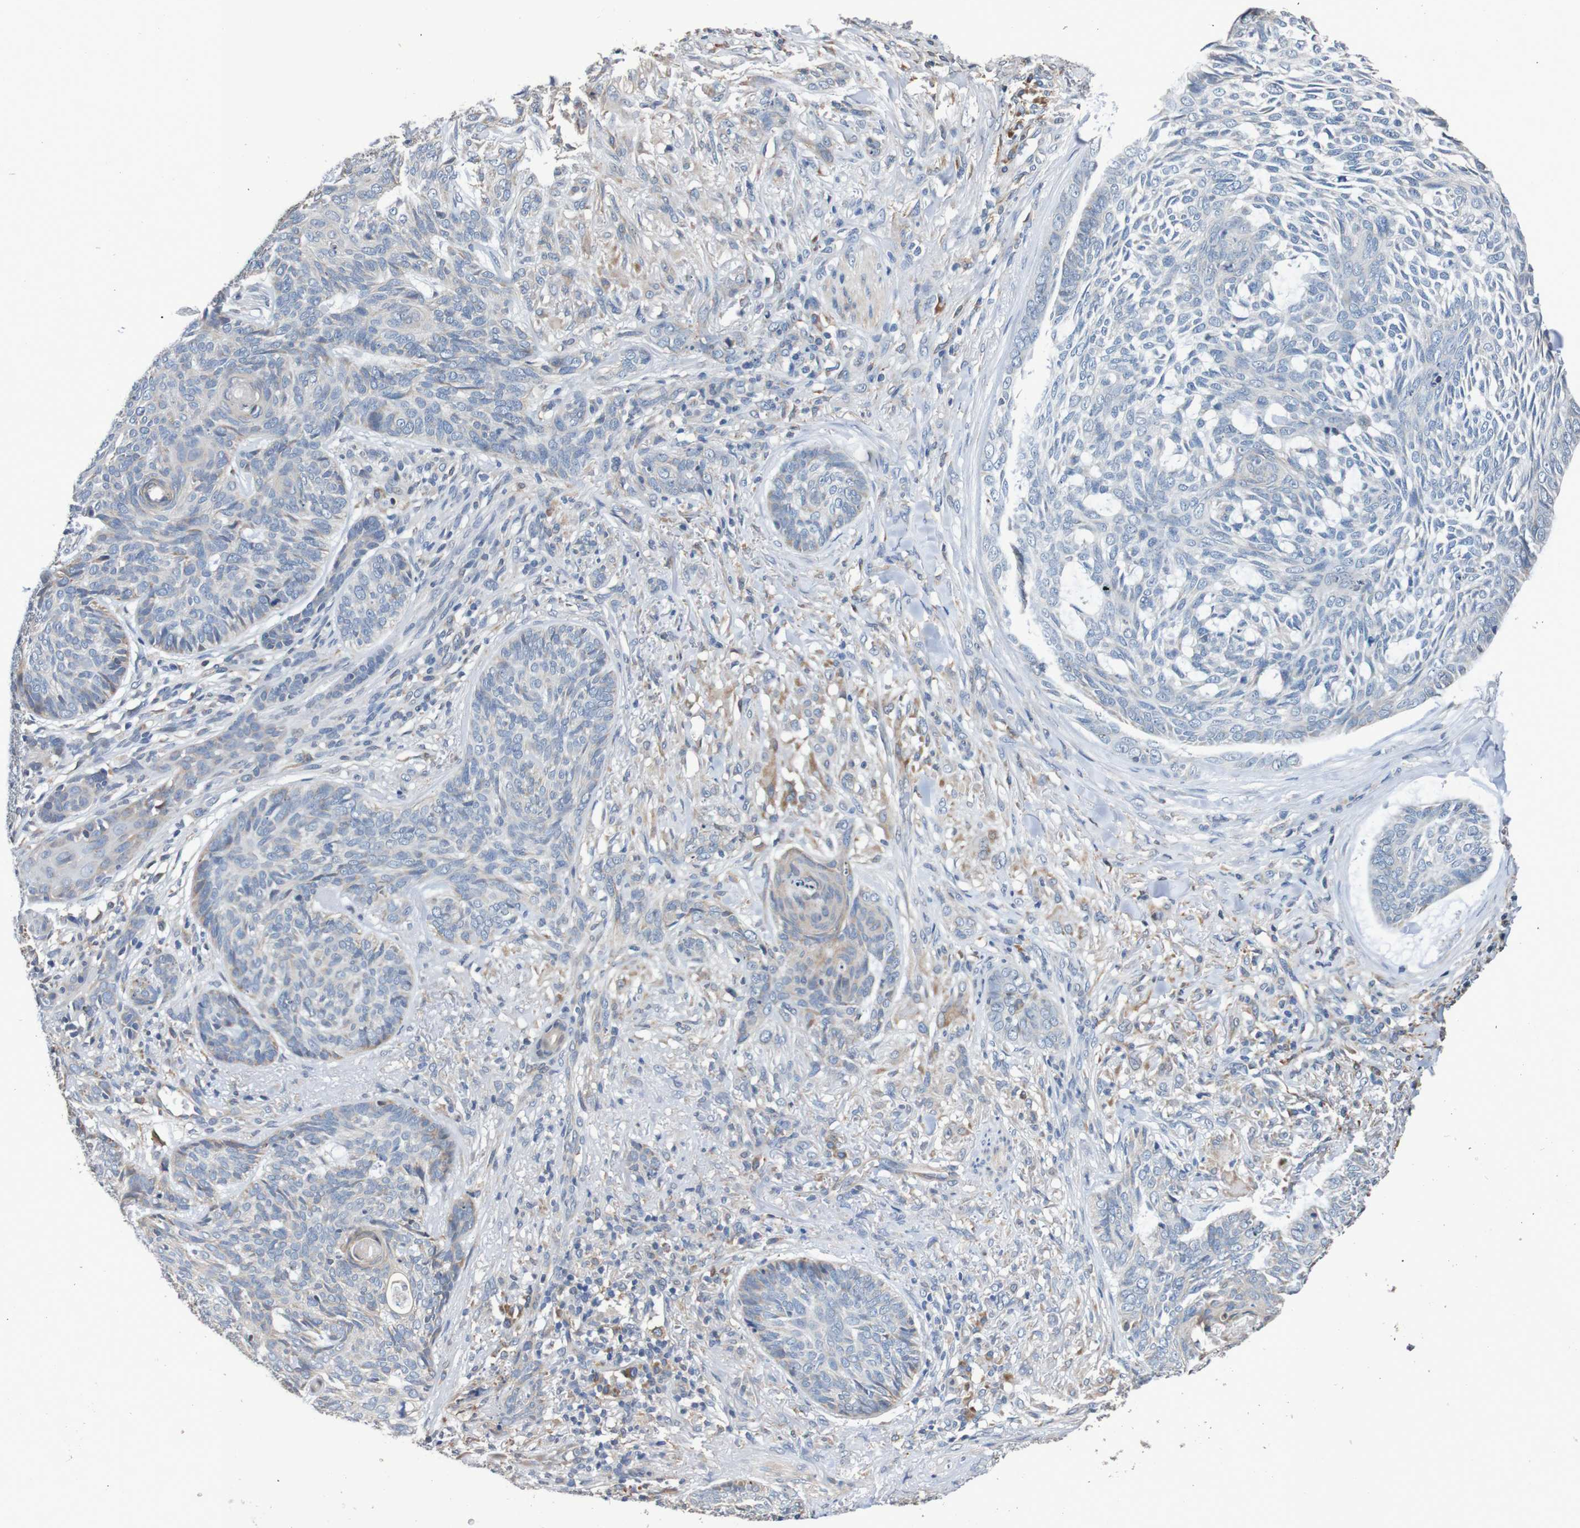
{"staining": {"intensity": "weak", "quantity": "<25%", "location": "cytoplasmic/membranous"}, "tissue": "skin cancer", "cell_type": "Tumor cells", "image_type": "cancer", "snomed": [{"axis": "morphology", "description": "Basal cell carcinoma"}, {"axis": "topography", "description": "Skin"}], "caption": "Protein analysis of skin cancer shows no significant positivity in tumor cells.", "gene": "FIBP", "patient": {"sex": "male", "age": 43}}